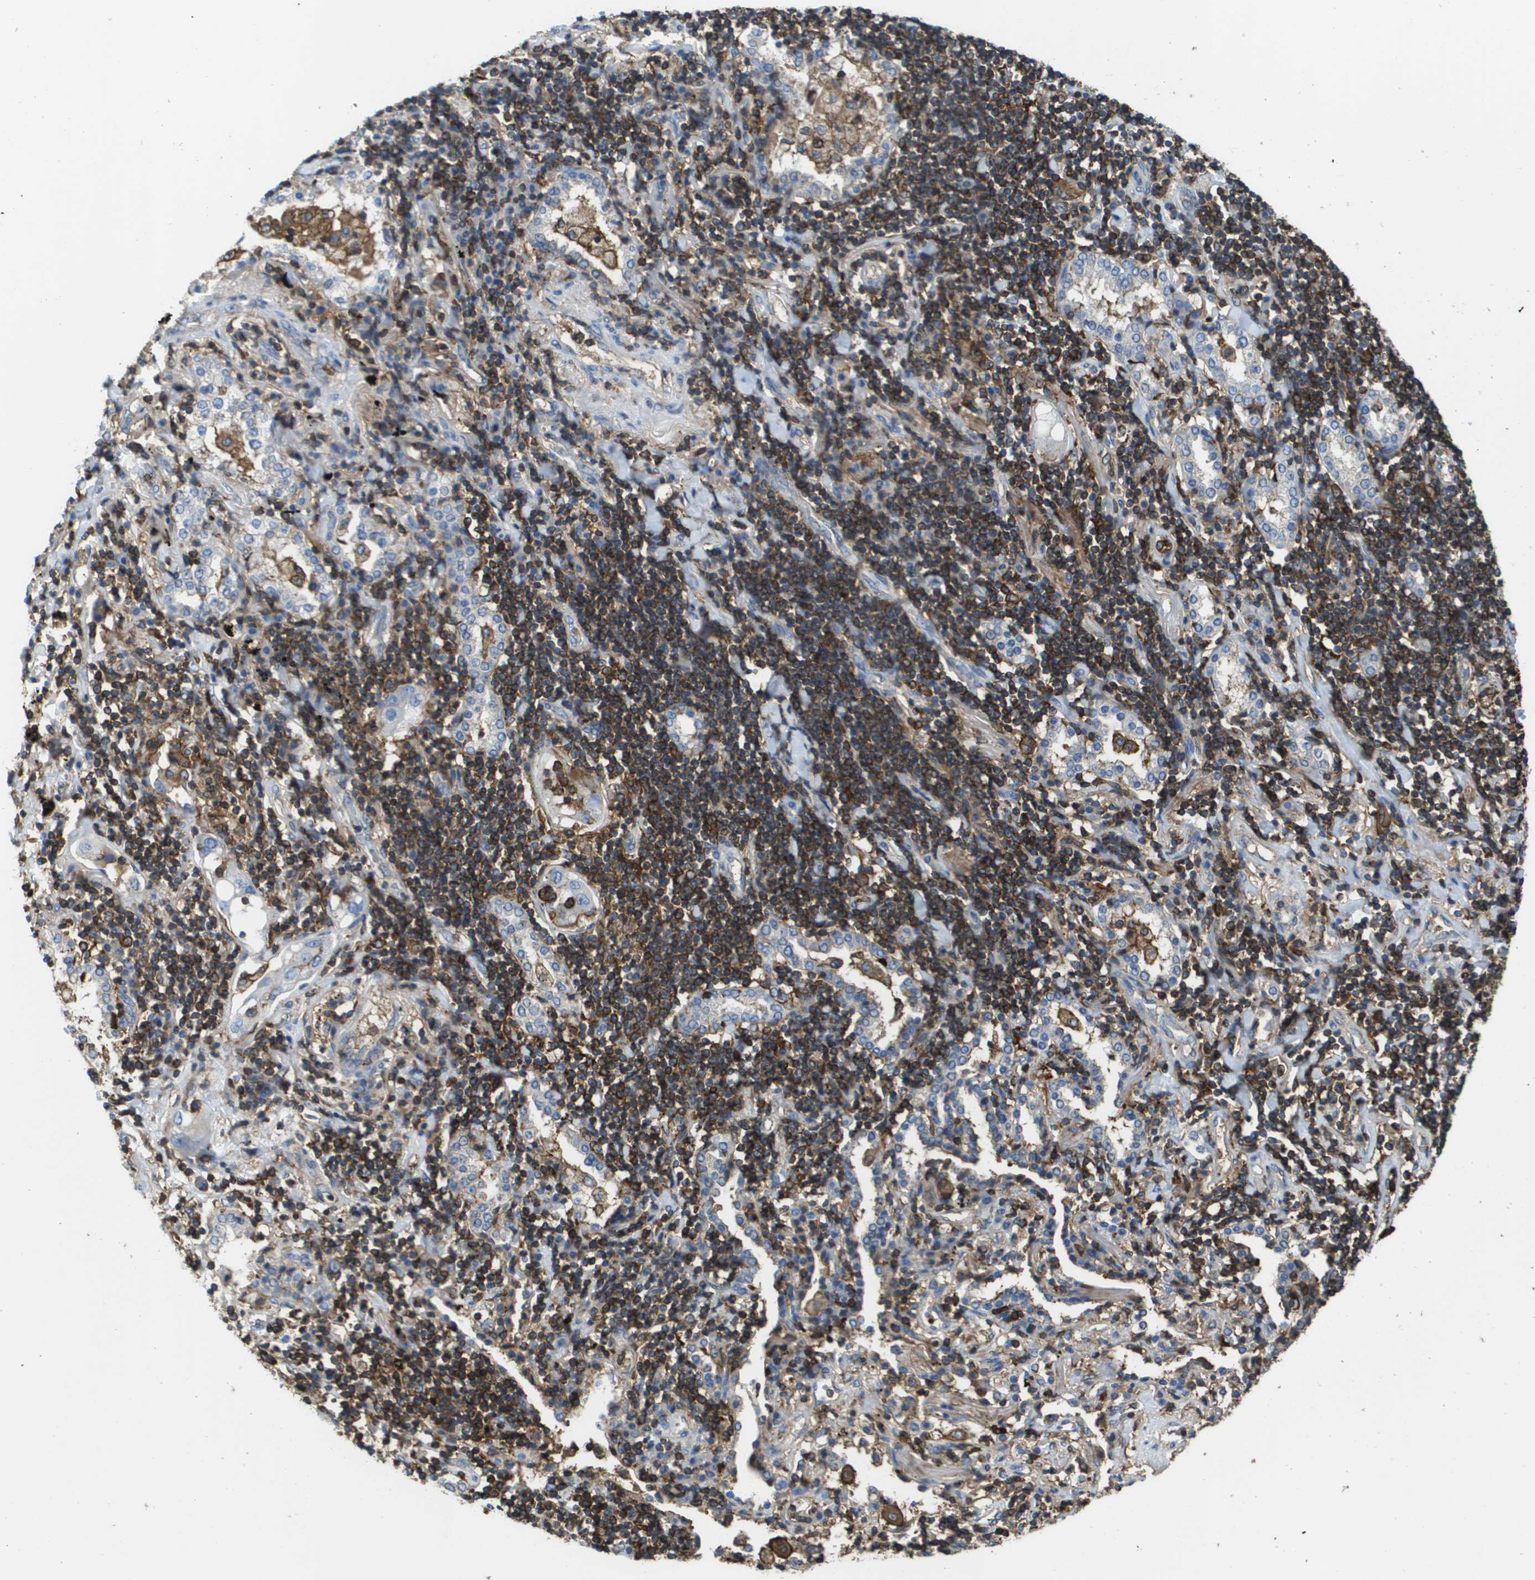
{"staining": {"intensity": "negative", "quantity": "none", "location": "none"}, "tissue": "lung cancer", "cell_type": "Tumor cells", "image_type": "cancer", "snomed": [{"axis": "morphology", "description": "Adenocarcinoma, NOS"}, {"axis": "topography", "description": "Lung"}], "caption": "The immunohistochemistry (IHC) micrograph has no significant staining in tumor cells of lung cancer (adenocarcinoma) tissue.", "gene": "PASK", "patient": {"sex": "female", "age": 65}}